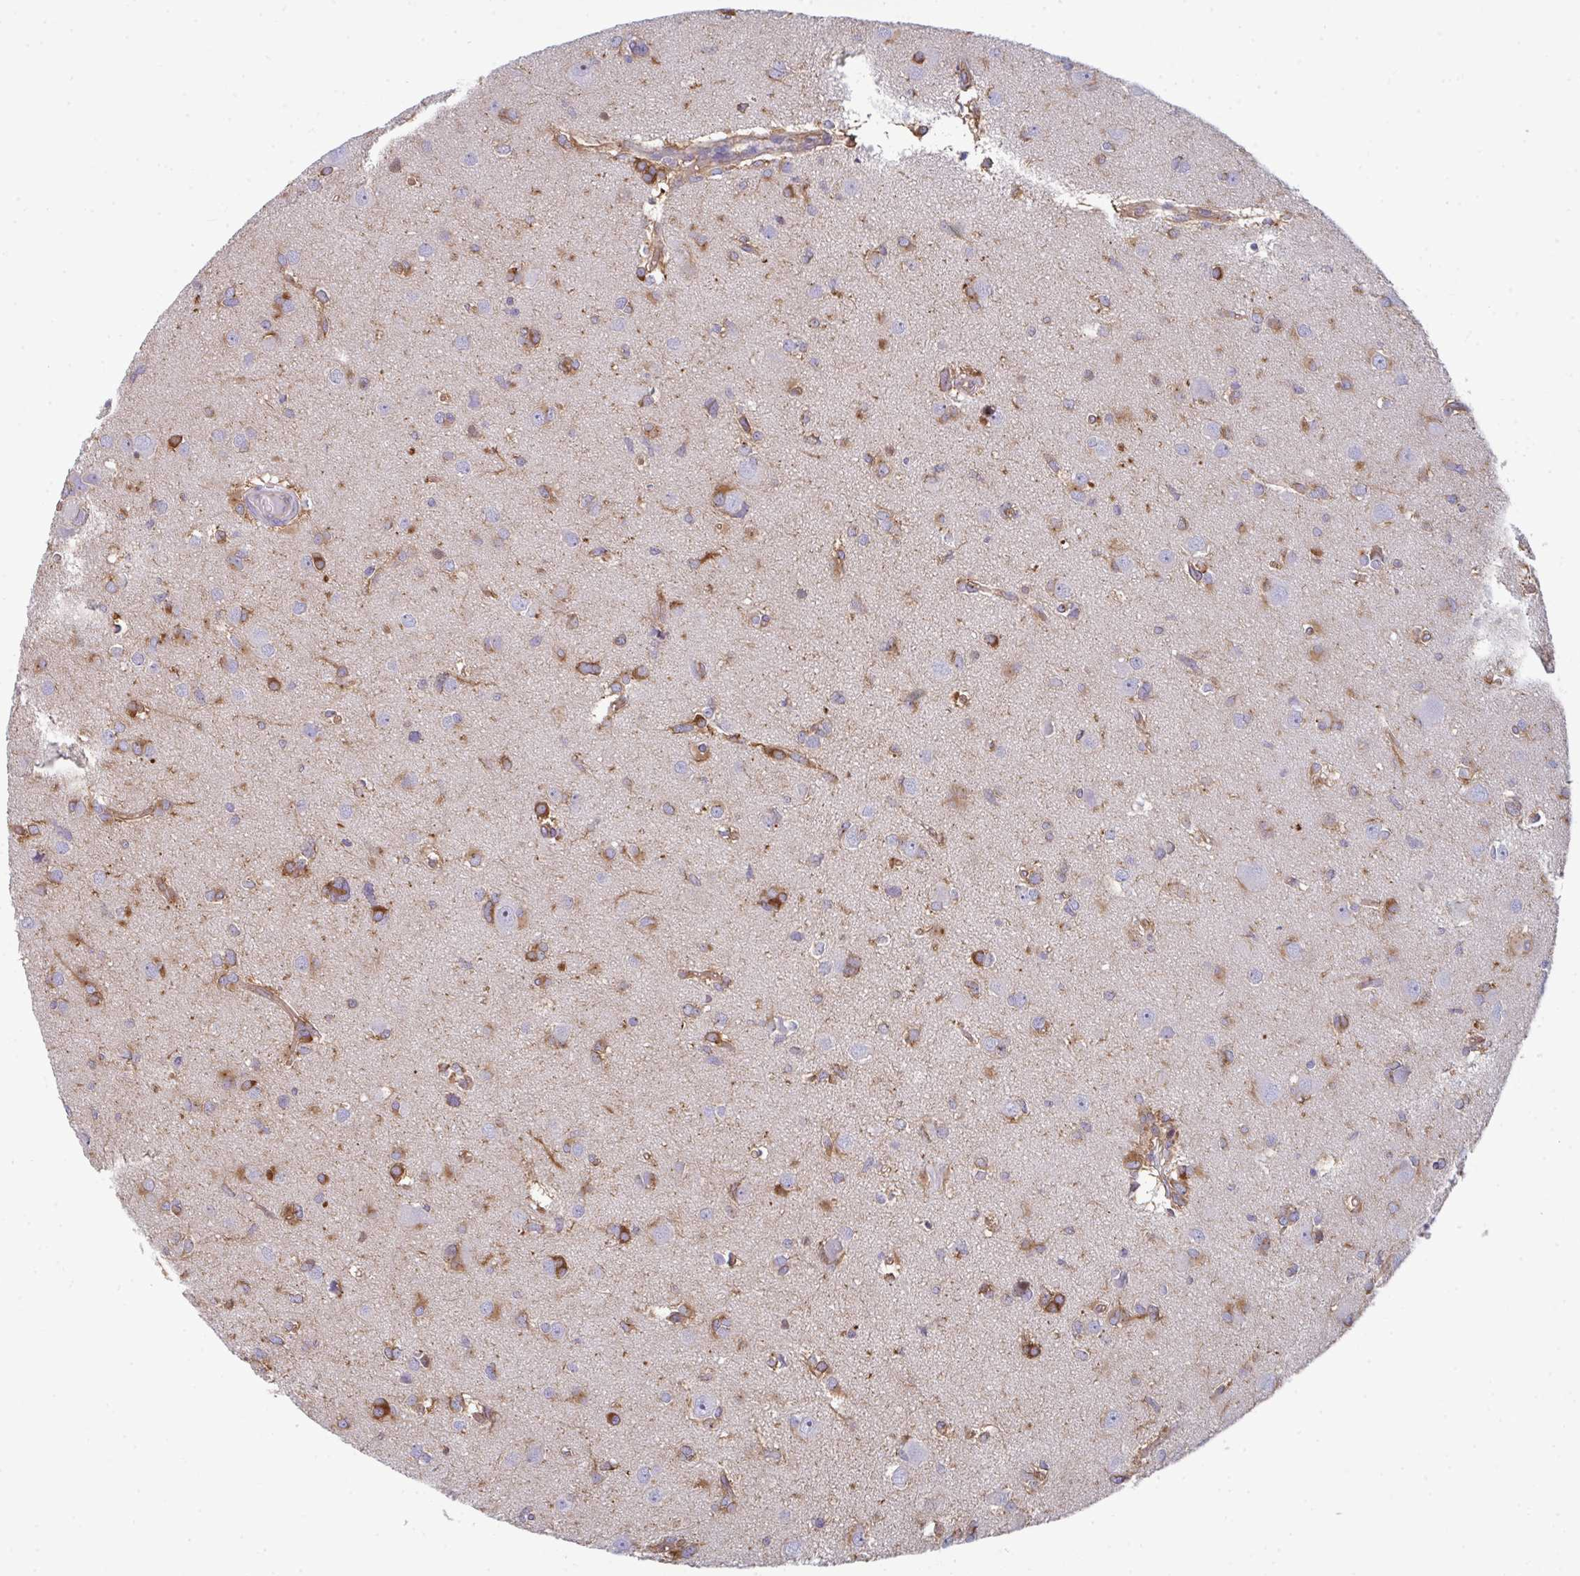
{"staining": {"intensity": "moderate", "quantity": ">75%", "location": "cytoplasmic/membranous"}, "tissue": "glioma", "cell_type": "Tumor cells", "image_type": "cancer", "snomed": [{"axis": "morphology", "description": "Glioma, malignant, High grade"}, {"axis": "topography", "description": "Brain"}], "caption": "Protein staining reveals moderate cytoplasmic/membranous positivity in approximately >75% of tumor cells in malignant glioma (high-grade). (Brightfield microscopy of DAB IHC at high magnification).", "gene": "DYNC1I2", "patient": {"sex": "male", "age": 23}}